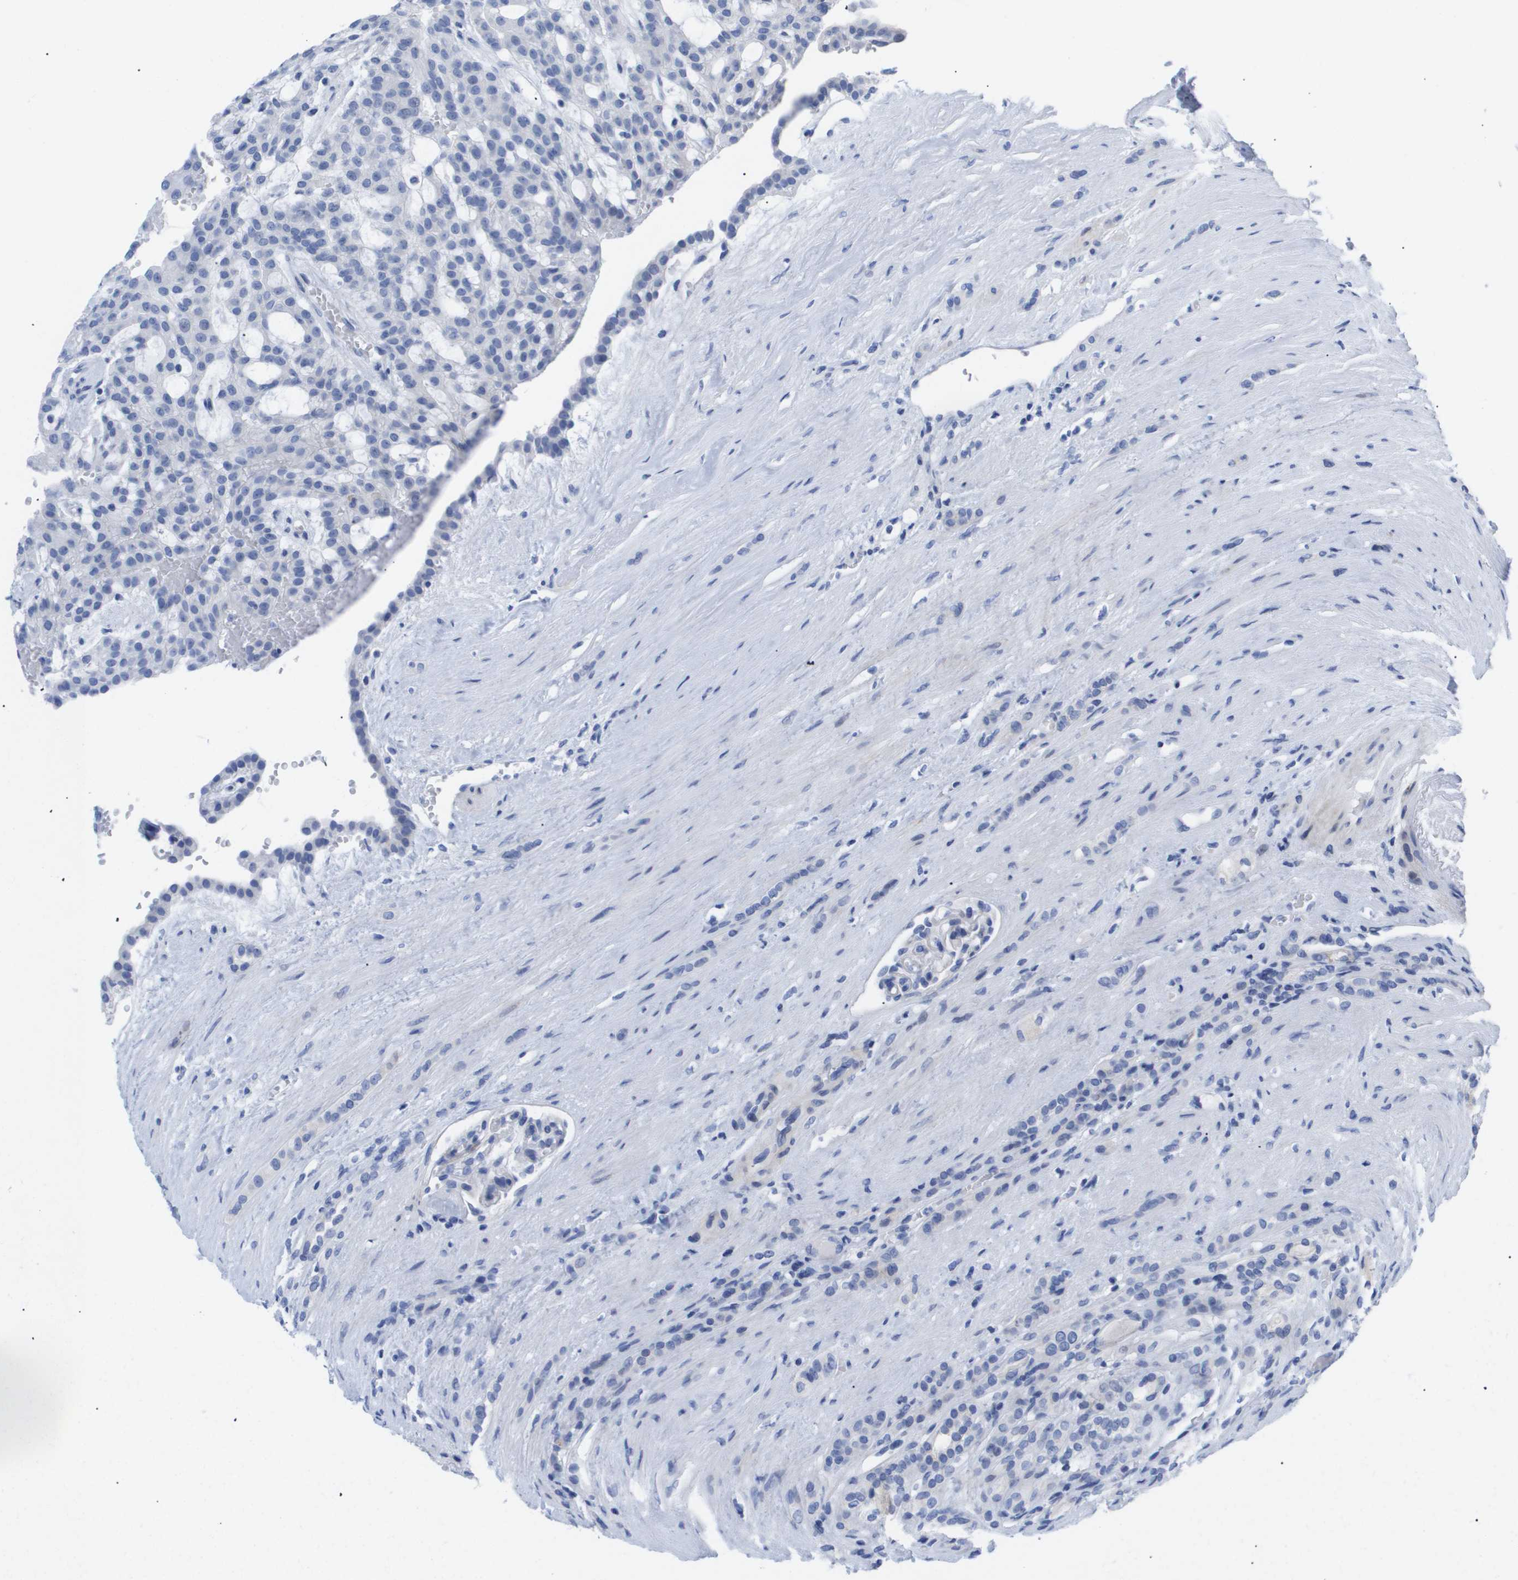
{"staining": {"intensity": "negative", "quantity": "none", "location": "none"}, "tissue": "renal cancer", "cell_type": "Tumor cells", "image_type": "cancer", "snomed": [{"axis": "morphology", "description": "Adenocarcinoma, NOS"}, {"axis": "topography", "description": "Kidney"}], "caption": "A photomicrograph of renal cancer stained for a protein shows no brown staining in tumor cells.", "gene": "CAV3", "patient": {"sex": "male", "age": 63}}